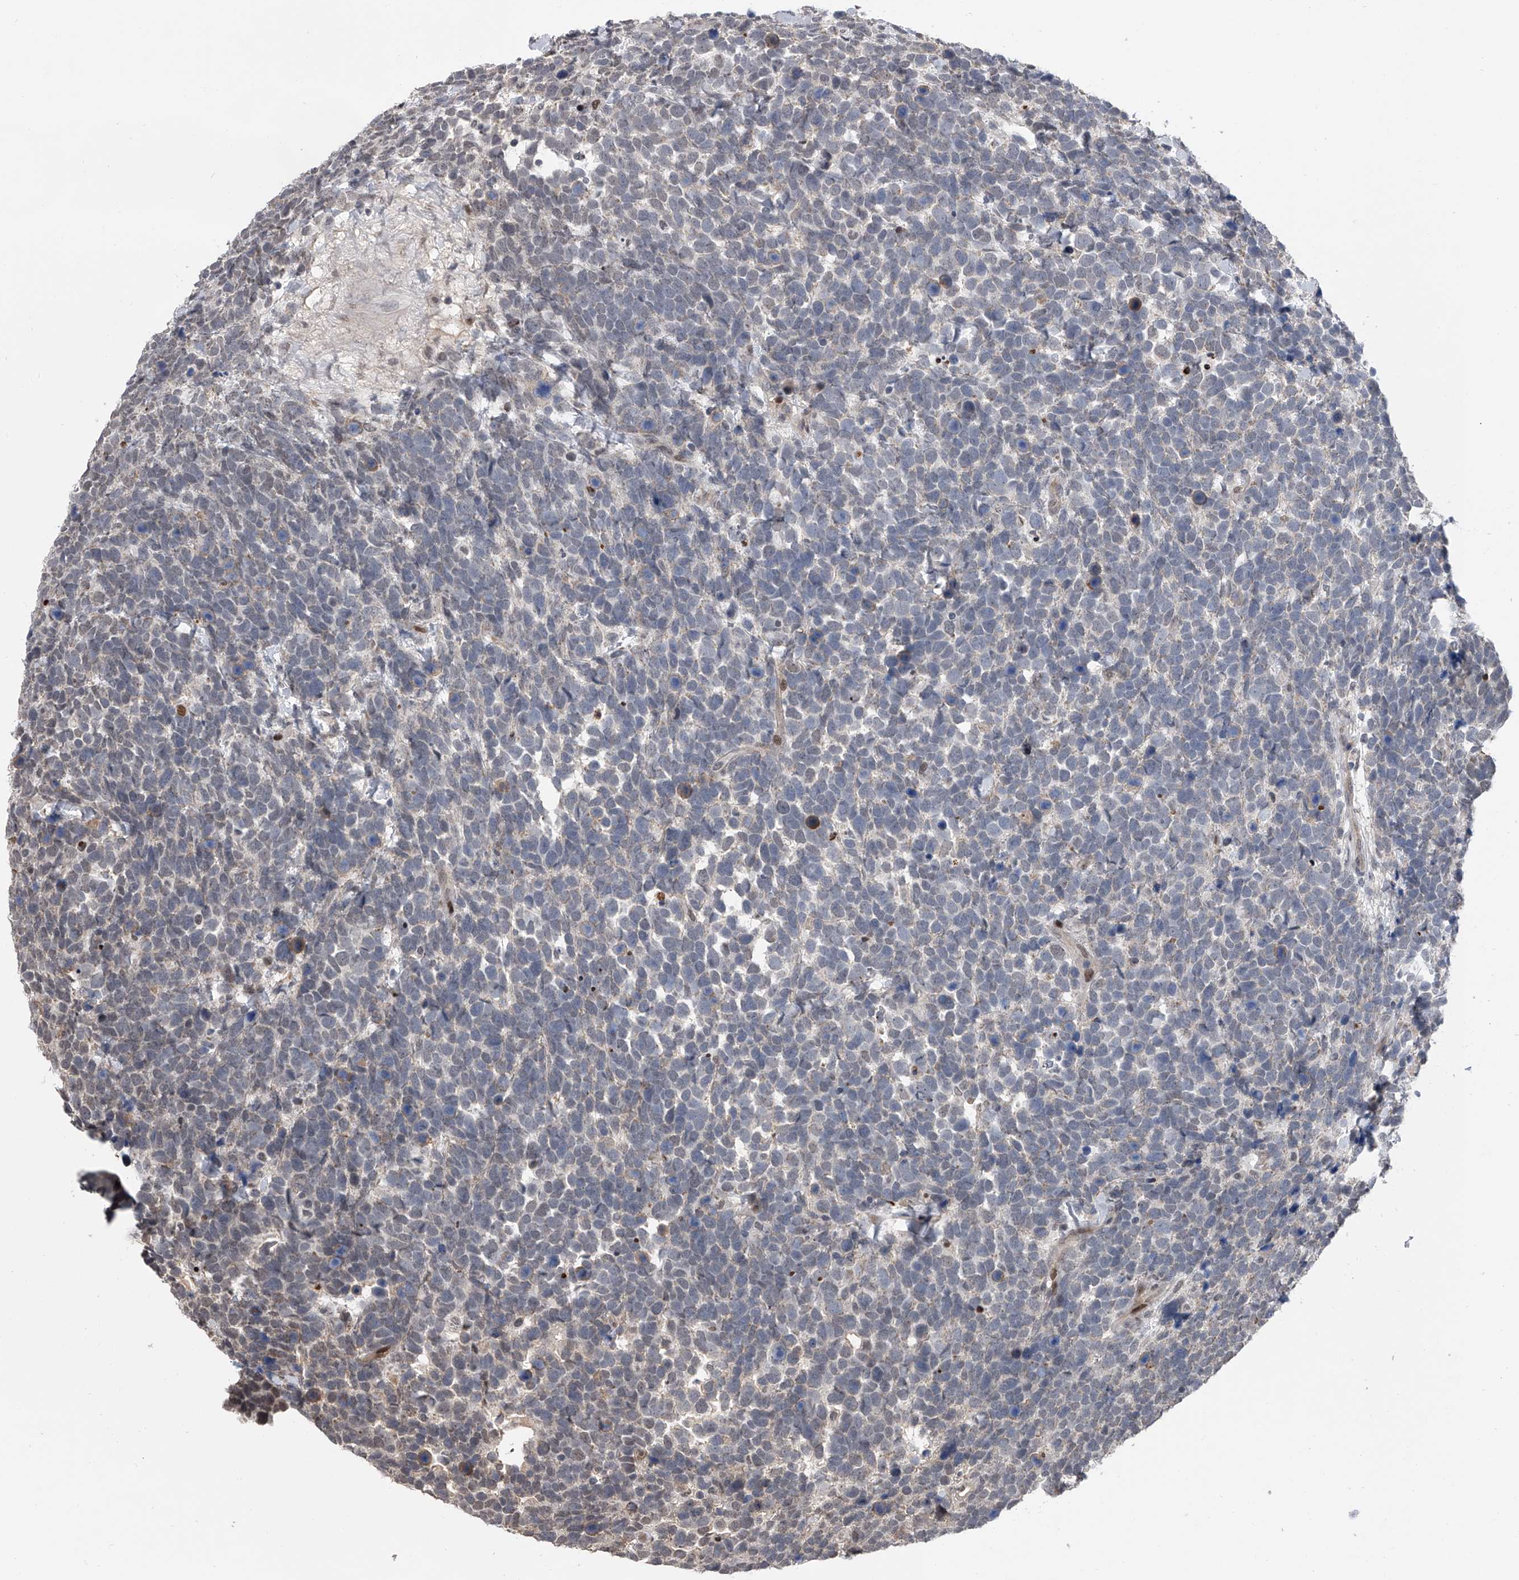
{"staining": {"intensity": "negative", "quantity": "none", "location": "none"}, "tissue": "urothelial cancer", "cell_type": "Tumor cells", "image_type": "cancer", "snomed": [{"axis": "morphology", "description": "Urothelial carcinoma, High grade"}, {"axis": "topography", "description": "Urinary bladder"}], "caption": "IHC of urothelial cancer displays no staining in tumor cells.", "gene": "ZNF426", "patient": {"sex": "female", "age": 82}}